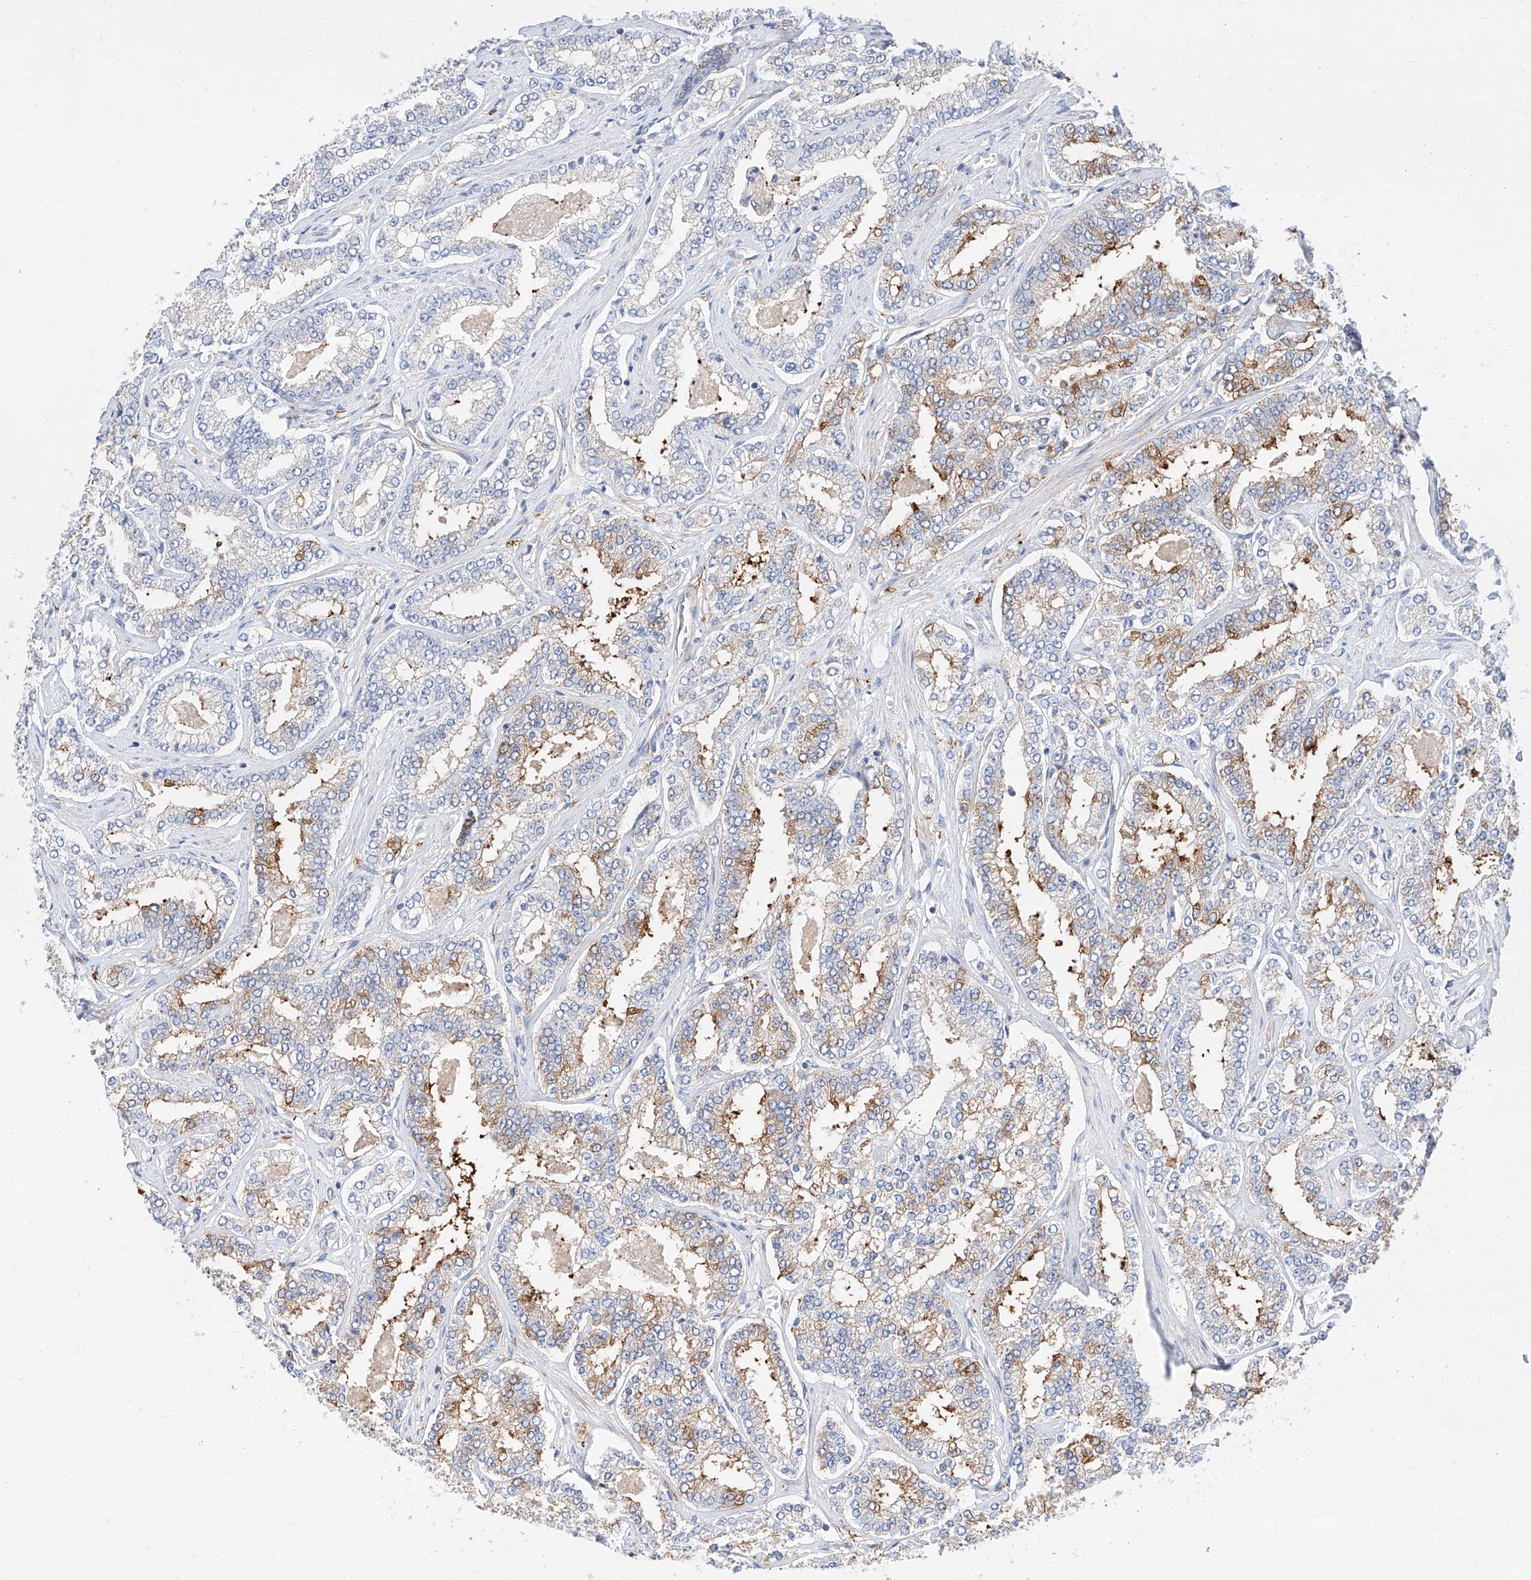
{"staining": {"intensity": "moderate", "quantity": "<25%", "location": "cytoplasmic/membranous"}, "tissue": "prostate cancer", "cell_type": "Tumor cells", "image_type": "cancer", "snomed": [{"axis": "morphology", "description": "Normal tissue, NOS"}, {"axis": "morphology", "description": "Adenocarcinoma, High grade"}, {"axis": "topography", "description": "Prostate"}], "caption": "There is low levels of moderate cytoplasmic/membranous staining in tumor cells of prostate adenocarcinoma (high-grade), as demonstrated by immunohistochemical staining (brown color).", "gene": "GLMN", "patient": {"sex": "male", "age": 83}}